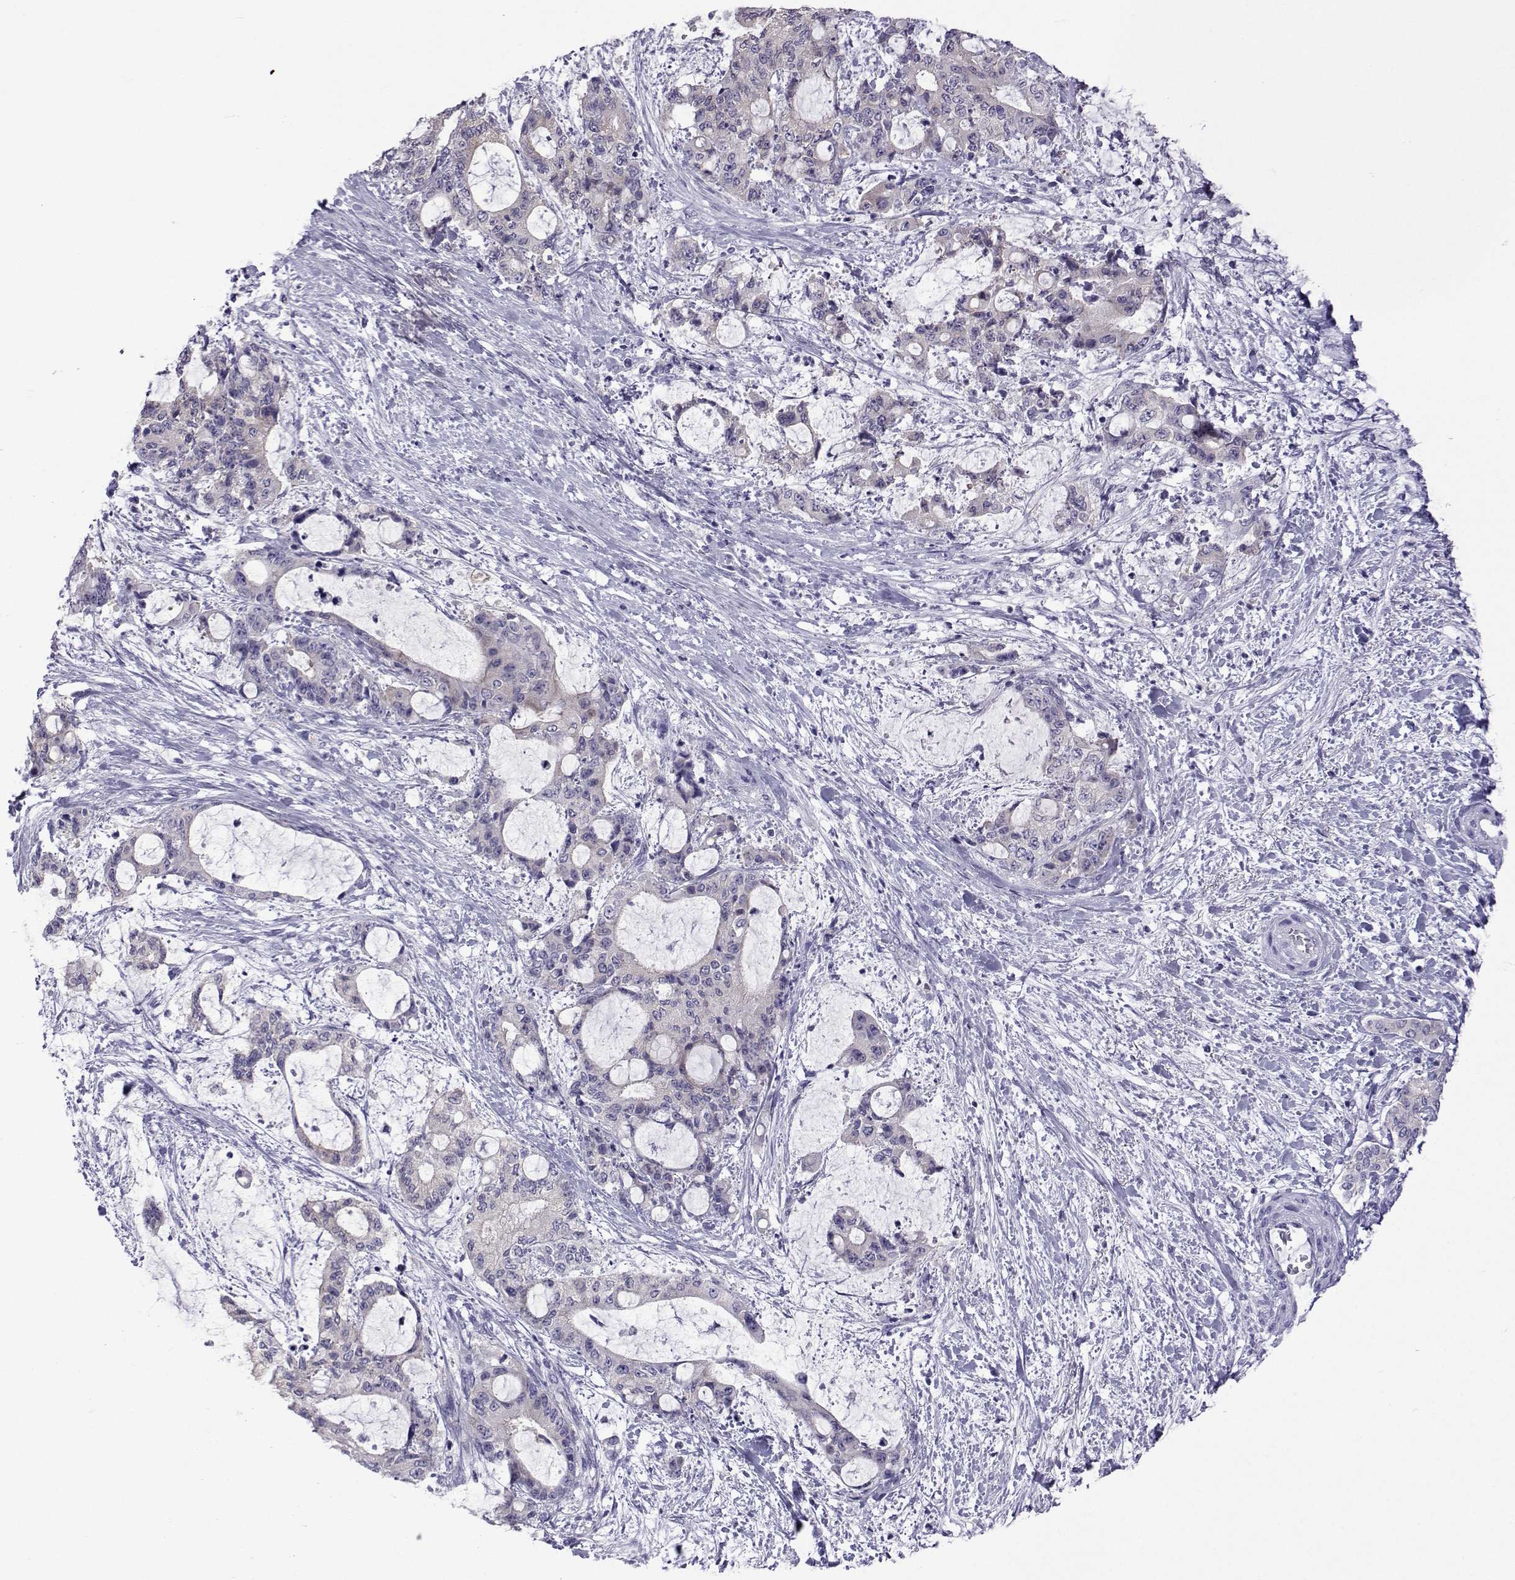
{"staining": {"intensity": "negative", "quantity": "none", "location": "none"}, "tissue": "liver cancer", "cell_type": "Tumor cells", "image_type": "cancer", "snomed": [{"axis": "morphology", "description": "Normal tissue, NOS"}, {"axis": "morphology", "description": "Cholangiocarcinoma"}, {"axis": "topography", "description": "Liver"}, {"axis": "topography", "description": "Peripheral nerve tissue"}], "caption": "Immunohistochemistry (IHC) of liver cholangiocarcinoma exhibits no staining in tumor cells.", "gene": "COL22A1", "patient": {"sex": "female", "age": 73}}